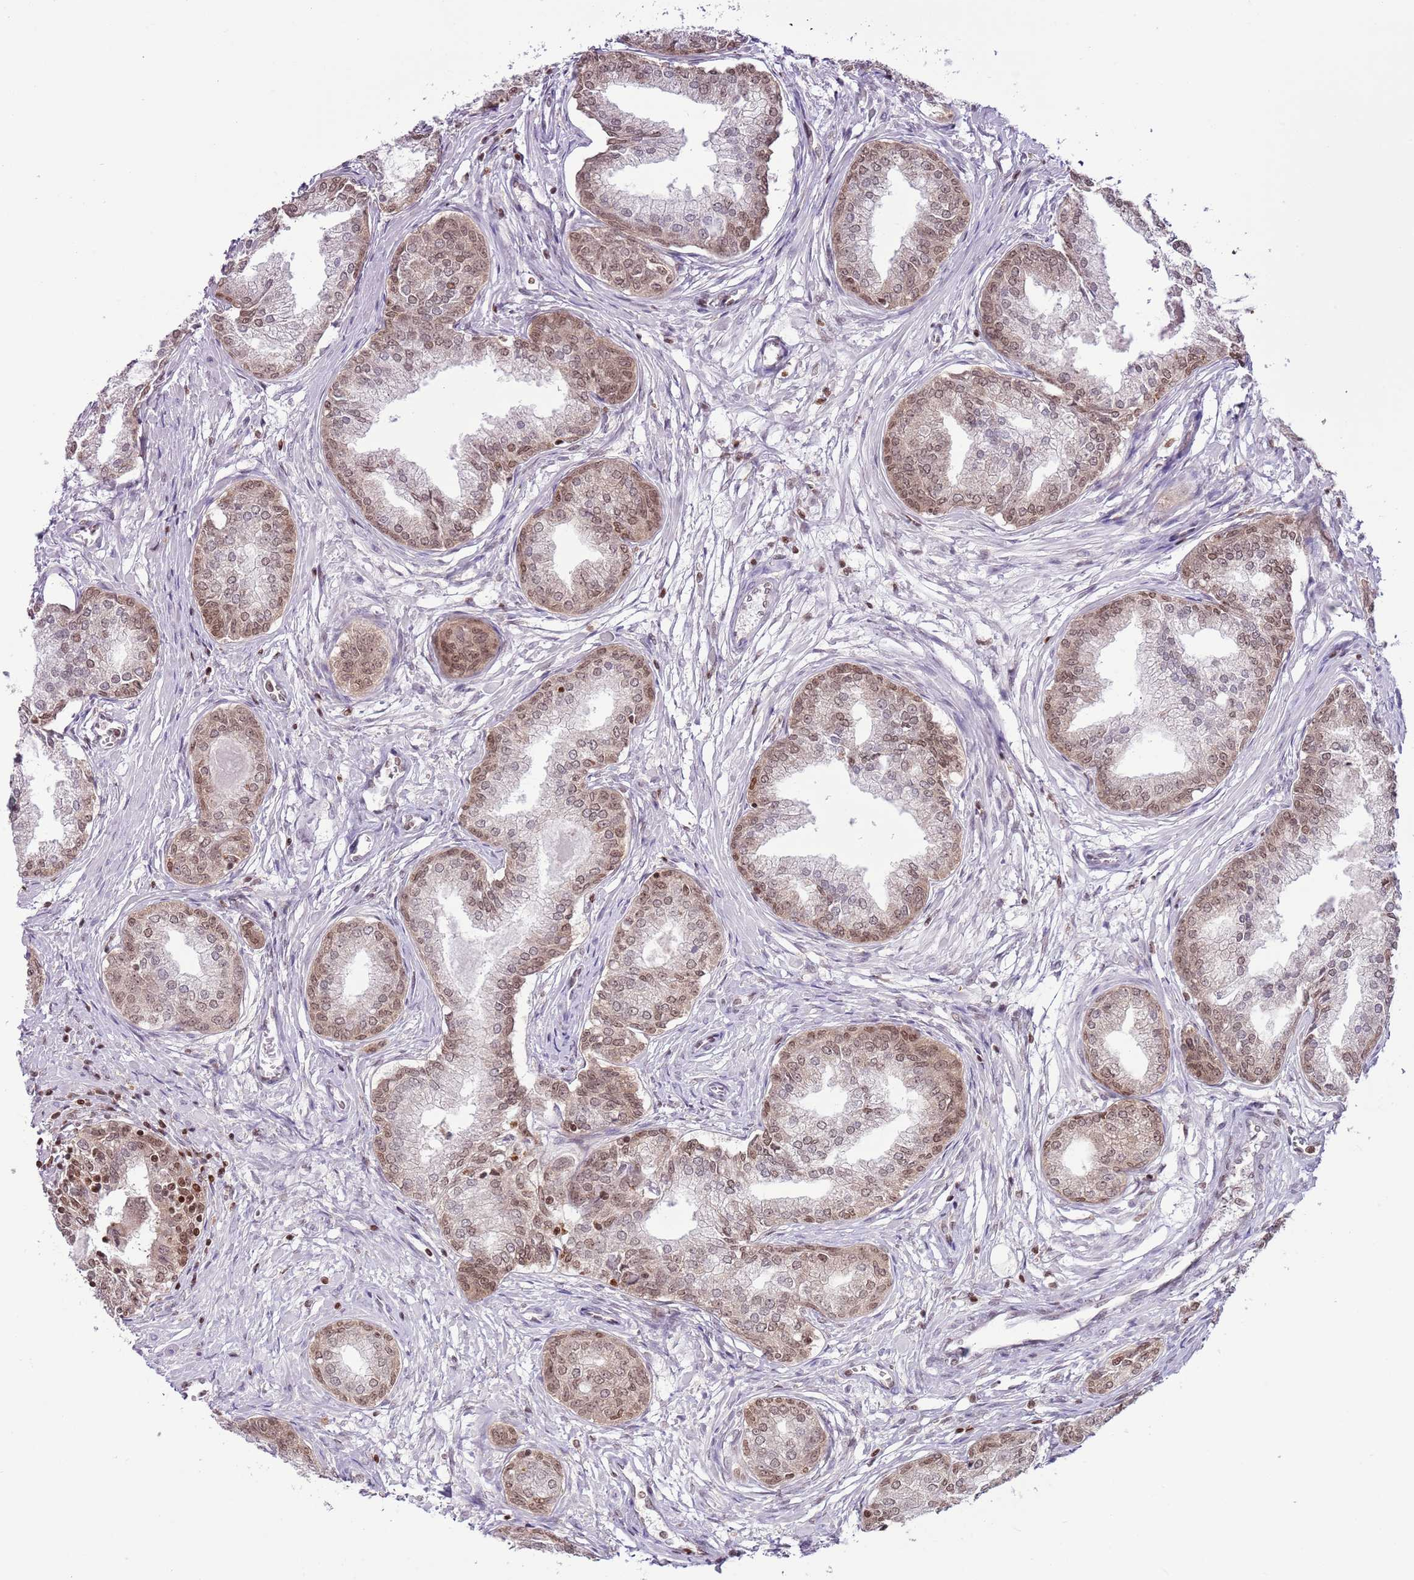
{"staining": {"intensity": "moderate", "quantity": ">75%", "location": "nuclear"}, "tissue": "prostate cancer", "cell_type": "Tumor cells", "image_type": "cancer", "snomed": [{"axis": "morphology", "description": "Adenocarcinoma, High grade"}, {"axis": "topography", "description": "Prostate"}], "caption": "Immunohistochemistry staining of prostate cancer (high-grade adenocarcinoma), which demonstrates medium levels of moderate nuclear positivity in about >75% of tumor cells indicating moderate nuclear protein staining. The staining was performed using DAB (brown) for protein detection and nuclei were counterstained in hematoxylin (blue).", "gene": "SELENOH", "patient": {"sex": "male", "age": 67}}